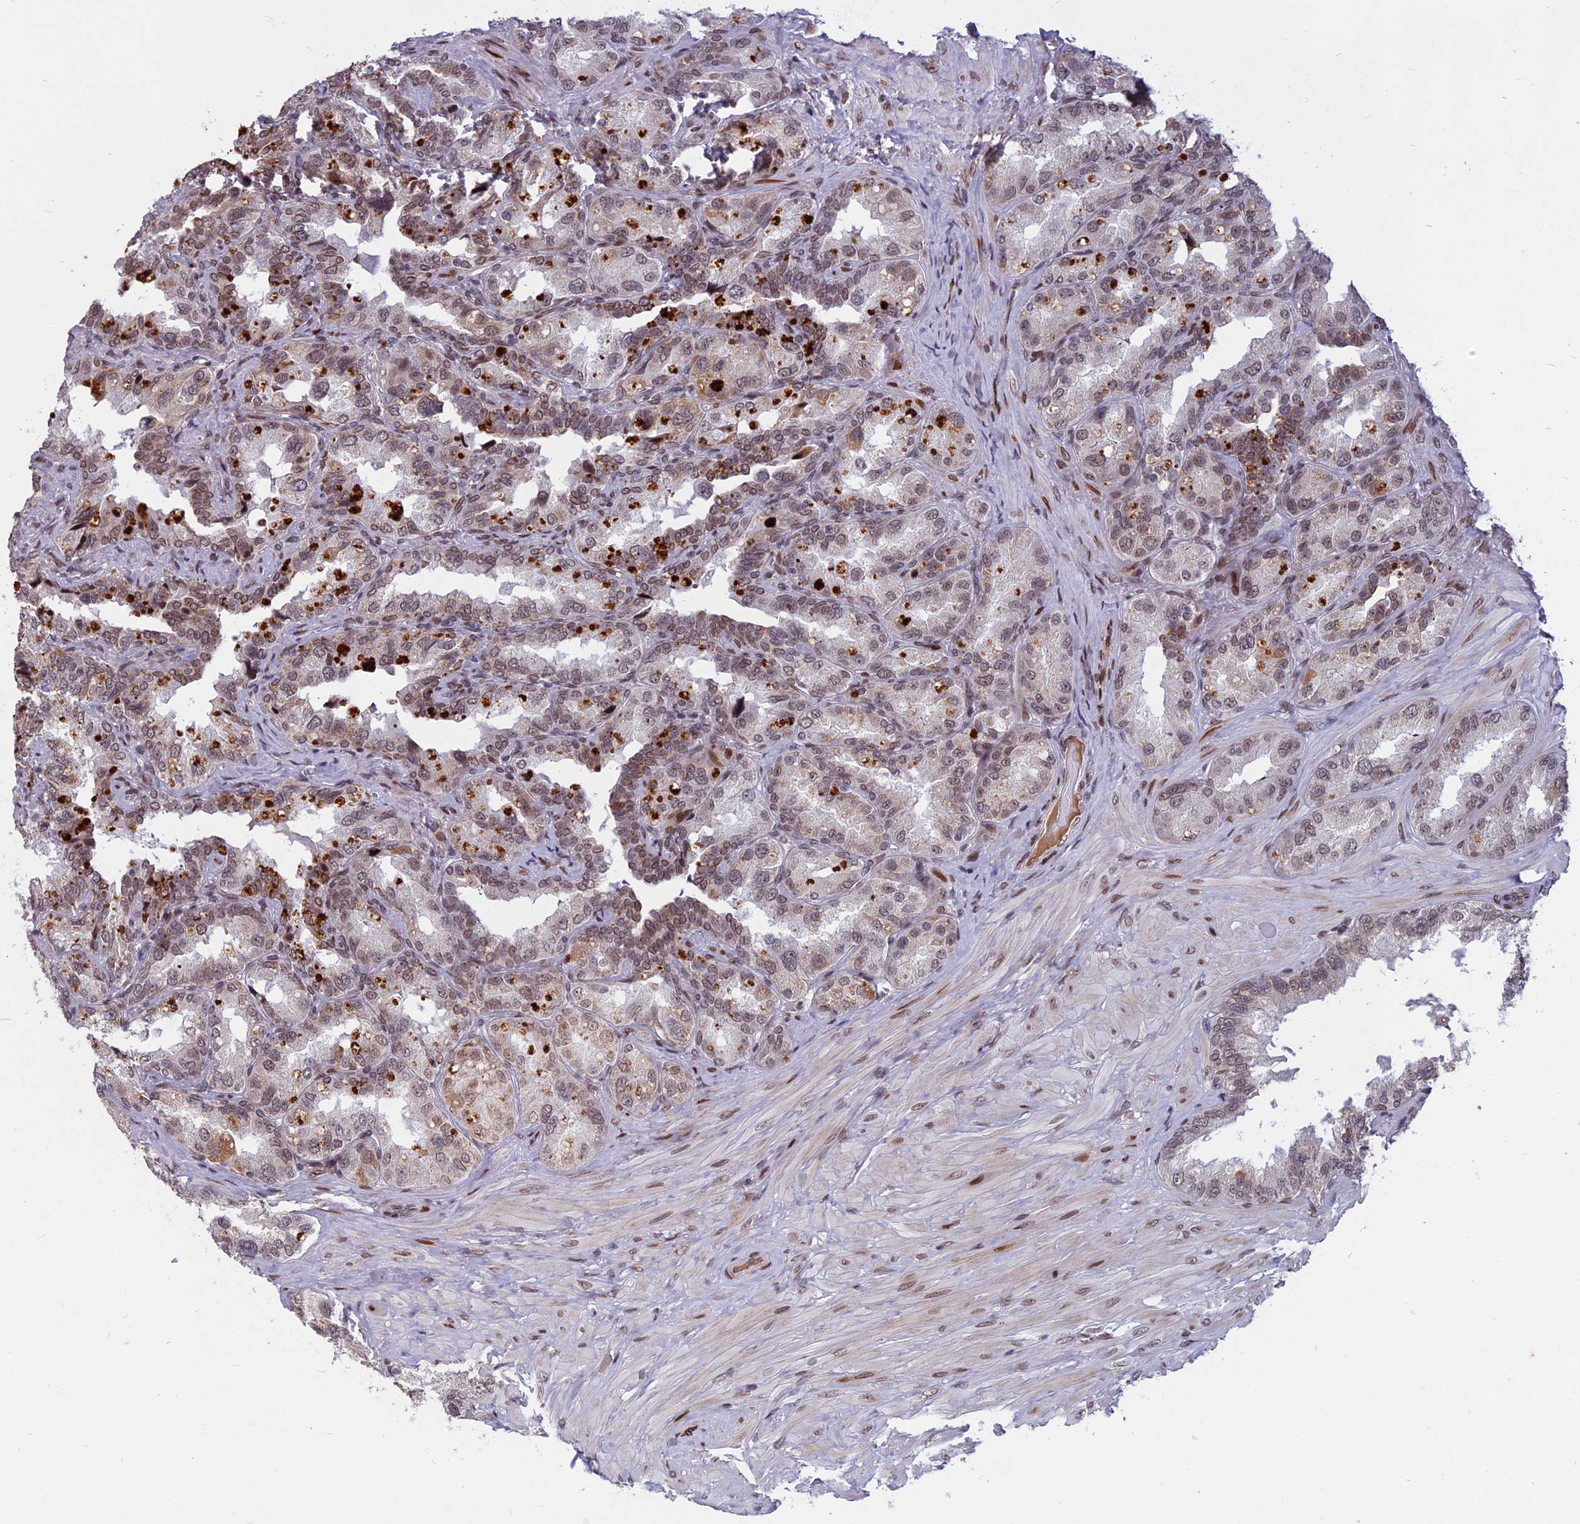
{"staining": {"intensity": "weak", "quantity": "25%-75%", "location": "nuclear"}, "tissue": "seminal vesicle", "cell_type": "Glandular cells", "image_type": "normal", "snomed": [{"axis": "morphology", "description": "Normal tissue, NOS"}, {"axis": "topography", "description": "Seminal veicle"}, {"axis": "topography", "description": "Peripheral nerve tissue"}], "caption": "This histopathology image displays immunohistochemistry (IHC) staining of benign seminal vesicle, with low weak nuclear staining in about 25%-75% of glandular cells.", "gene": "CDC7", "patient": {"sex": "male", "age": 67}}